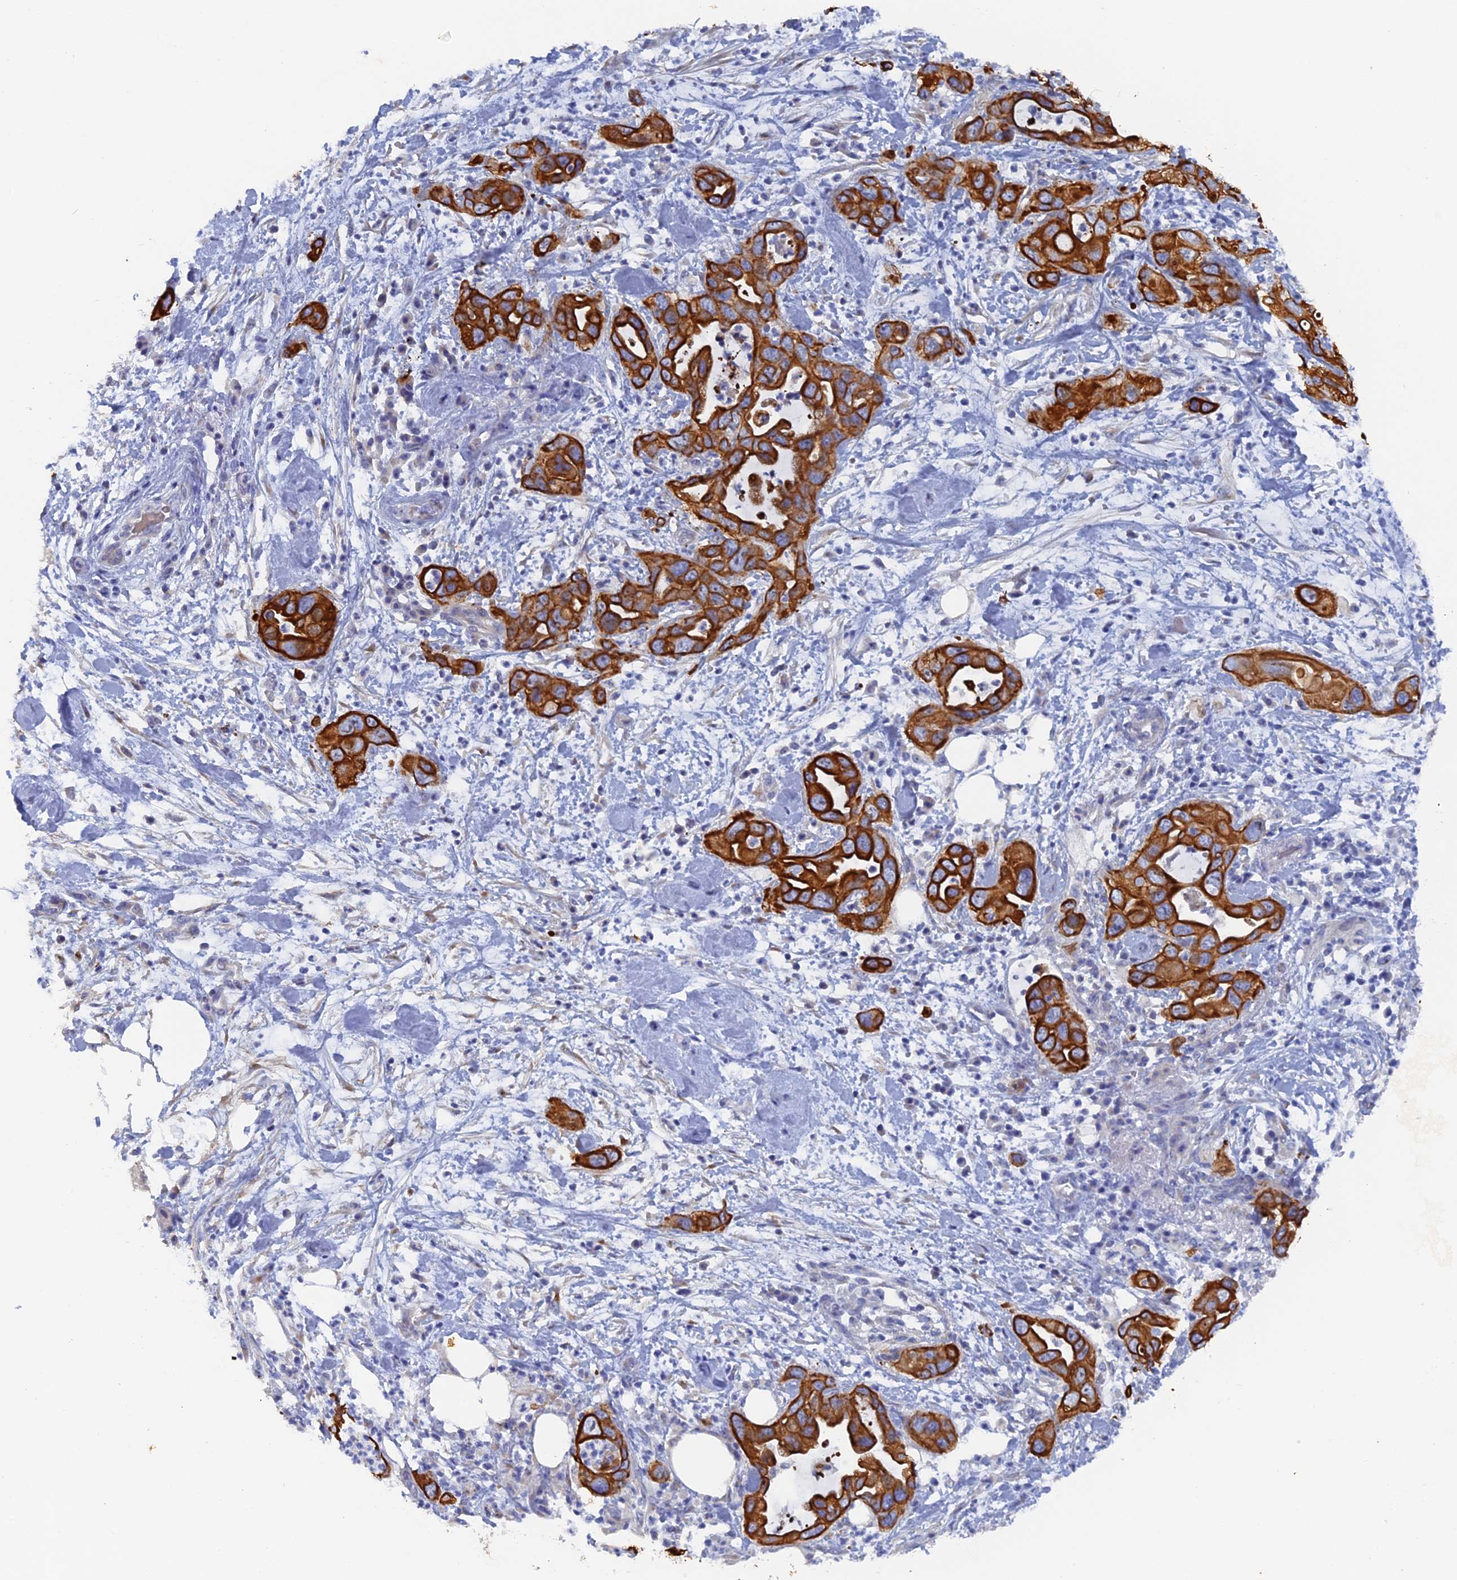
{"staining": {"intensity": "strong", "quantity": ">75%", "location": "cytoplasmic/membranous"}, "tissue": "pancreatic cancer", "cell_type": "Tumor cells", "image_type": "cancer", "snomed": [{"axis": "morphology", "description": "Adenocarcinoma, NOS"}, {"axis": "topography", "description": "Pancreas"}], "caption": "The photomicrograph exhibits a brown stain indicating the presence of a protein in the cytoplasmic/membranous of tumor cells in adenocarcinoma (pancreatic).", "gene": "SRFBP1", "patient": {"sex": "female", "age": 71}}